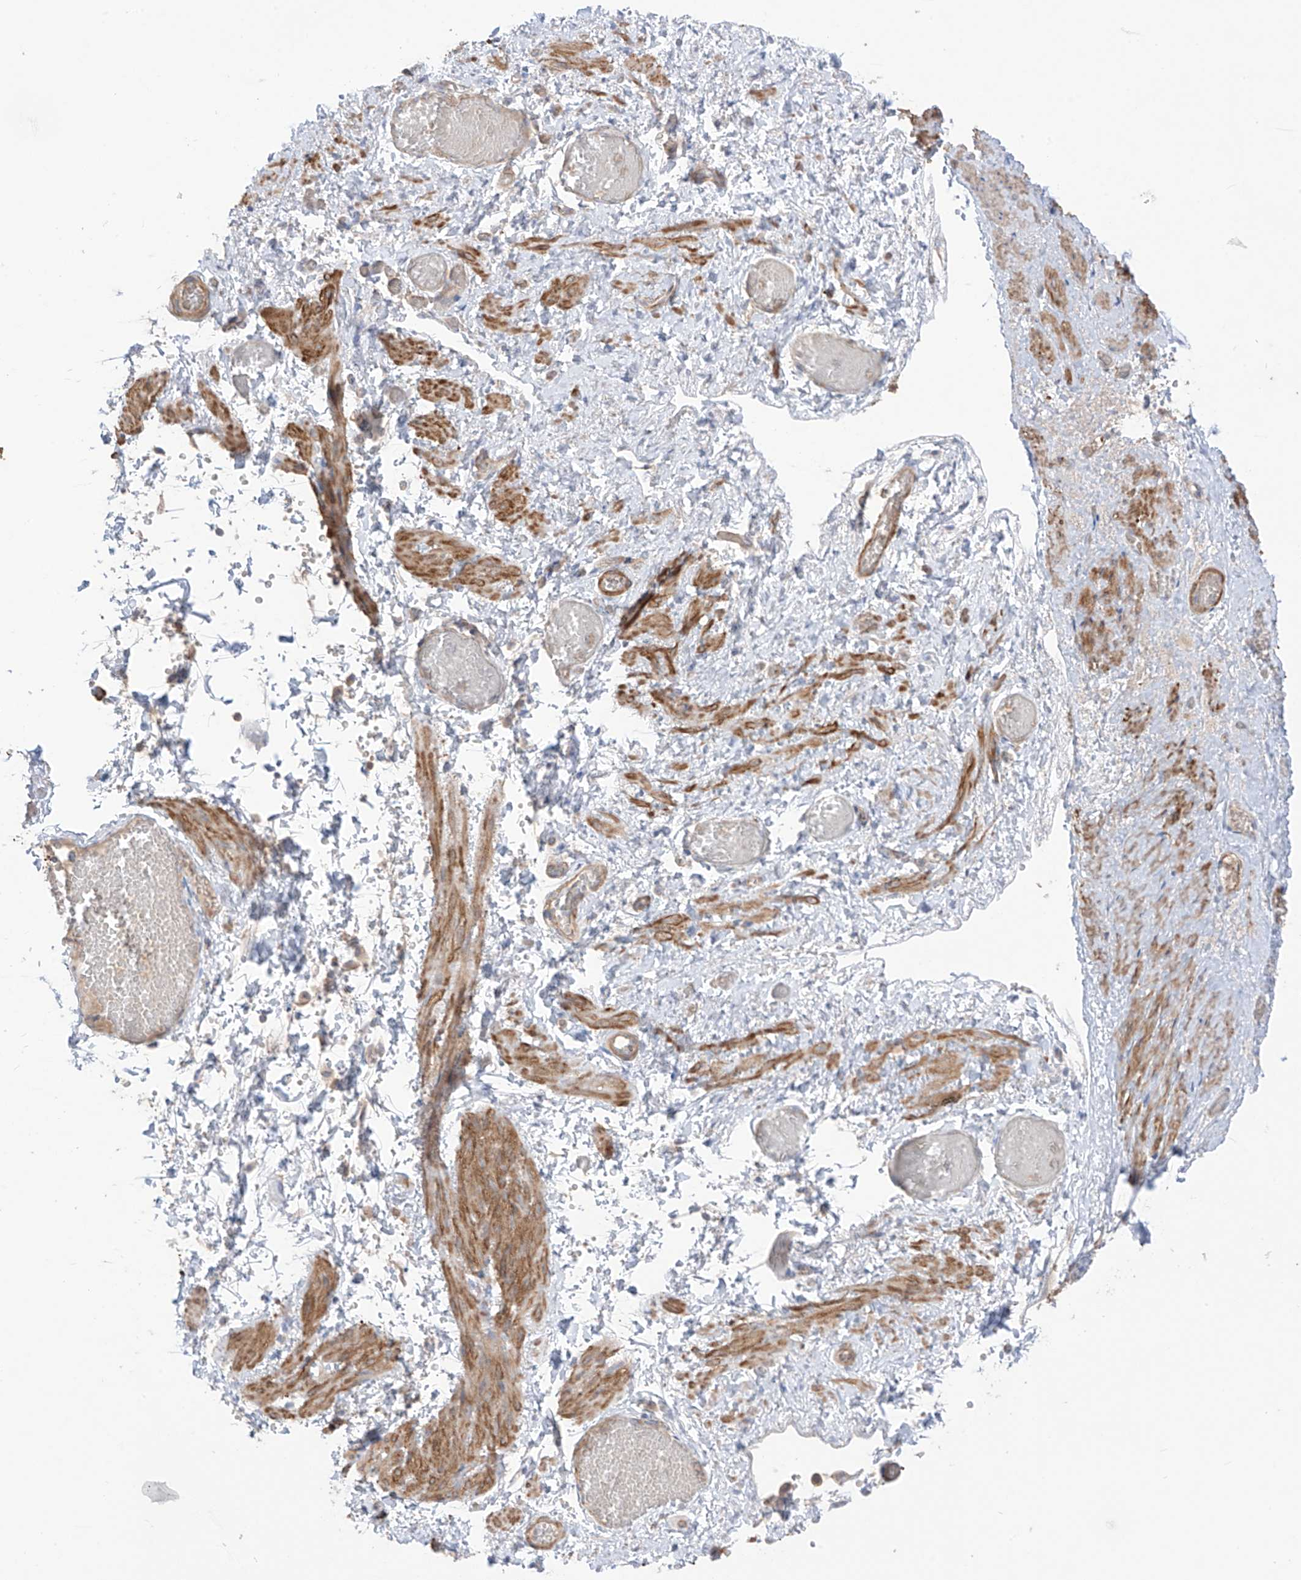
{"staining": {"intensity": "negative", "quantity": "none", "location": "none"}, "tissue": "adipose tissue", "cell_type": "Adipocytes", "image_type": "normal", "snomed": [{"axis": "morphology", "description": "Normal tissue, NOS"}, {"axis": "topography", "description": "Smooth muscle"}, {"axis": "topography", "description": "Peripheral nerve tissue"}], "caption": "Immunohistochemistry (IHC) of unremarkable adipose tissue exhibits no expression in adipocytes.", "gene": "TRMU", "patient": {"sex": "female", "age": 39}}